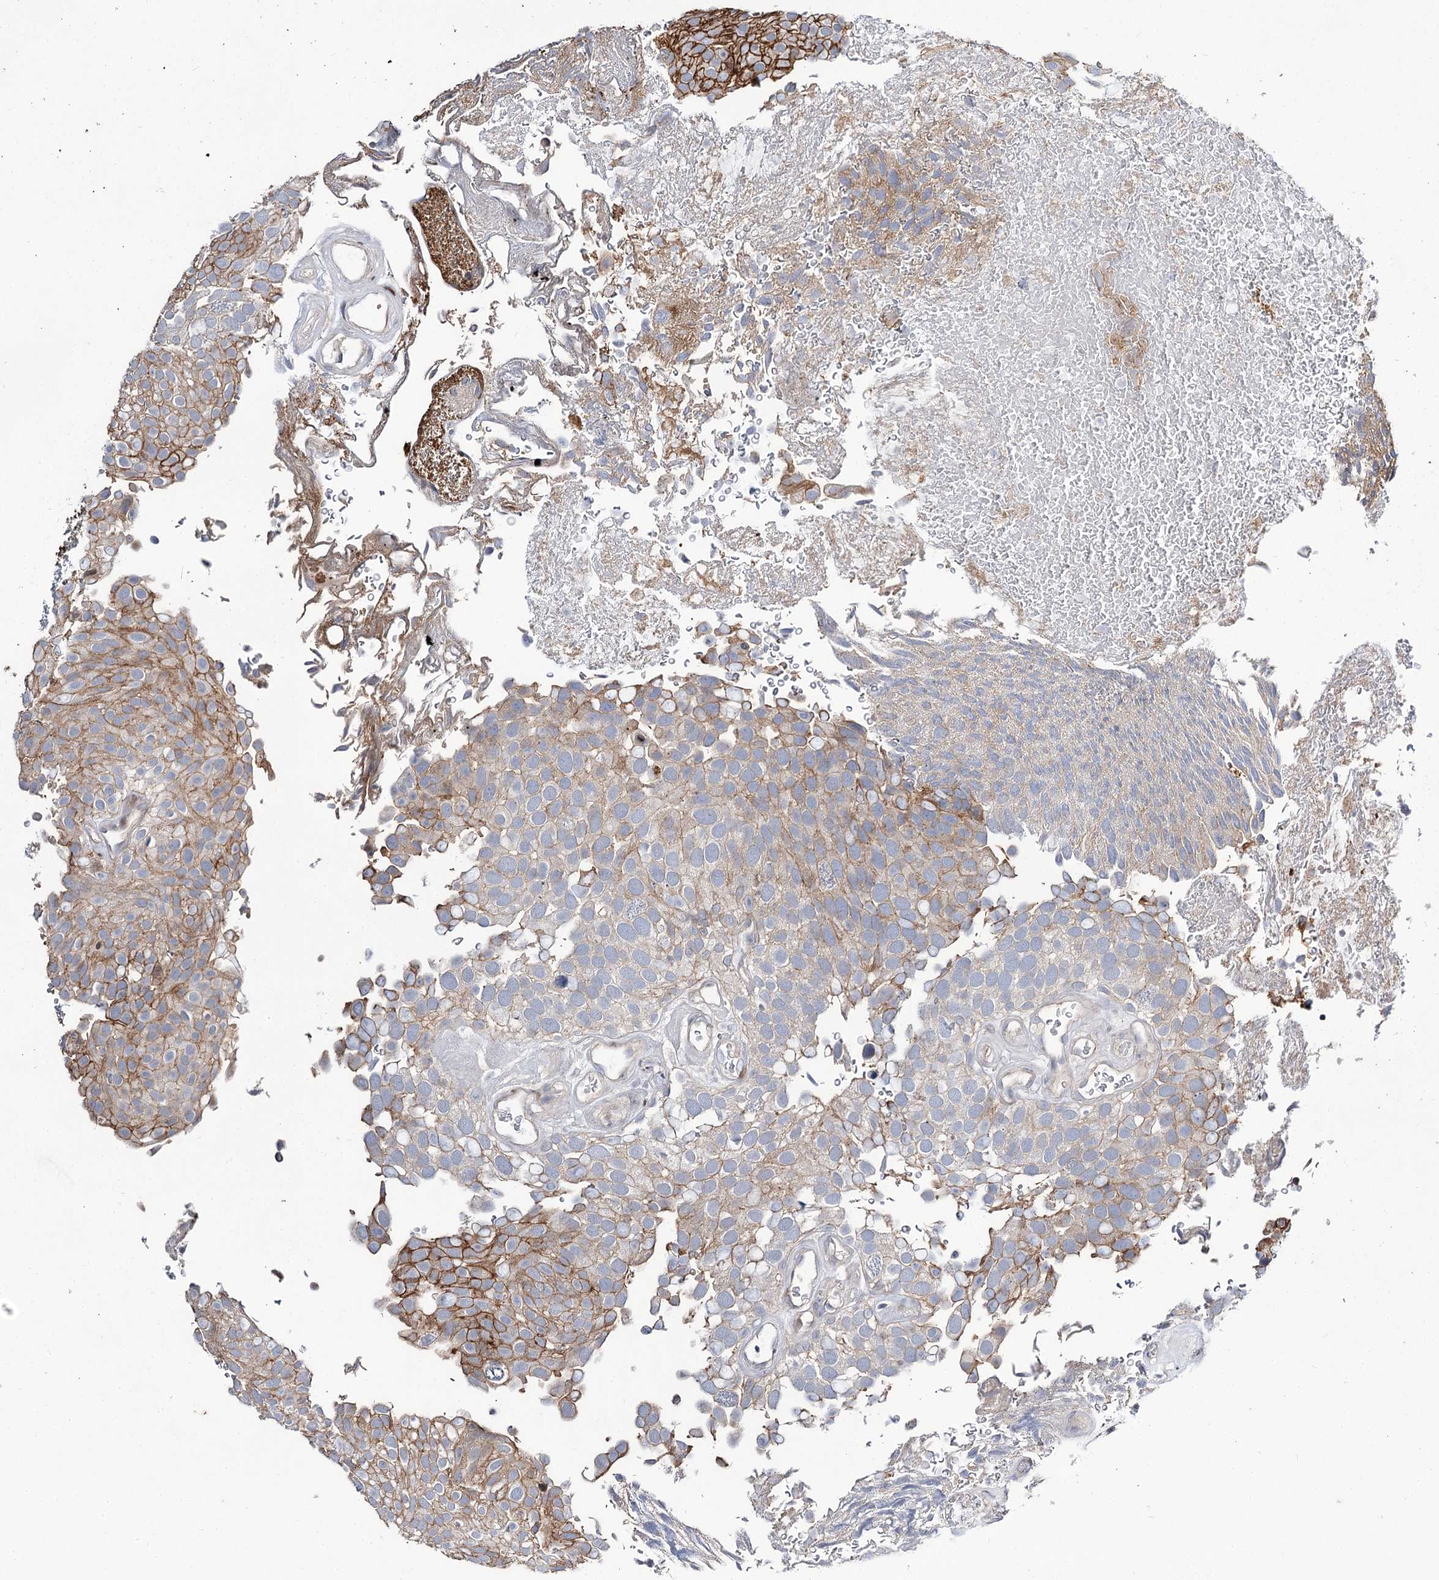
{"staining": {"intensity": "moderate", "quantity": "<25%", "location": "cytoplasmic/membranous"}, "tissue": "urothelial cancer", "cell_type": "Tumor cells", "image_type": "cancer", "snomed": [{"axis": "morphology", "description": "Urothelial carcinoma, Low grade"}, {"axis": "topography", "description": "Urinary bladder"}], "caption": "Immunohistochemical staining of low-grade urothelial carcinoma shows low levels of moderate cytoplasmic/membranous expression in approximately <25% of tumor cells.", "gene": "ITFG2", "patient": {"sex": "male", "age": 78}}